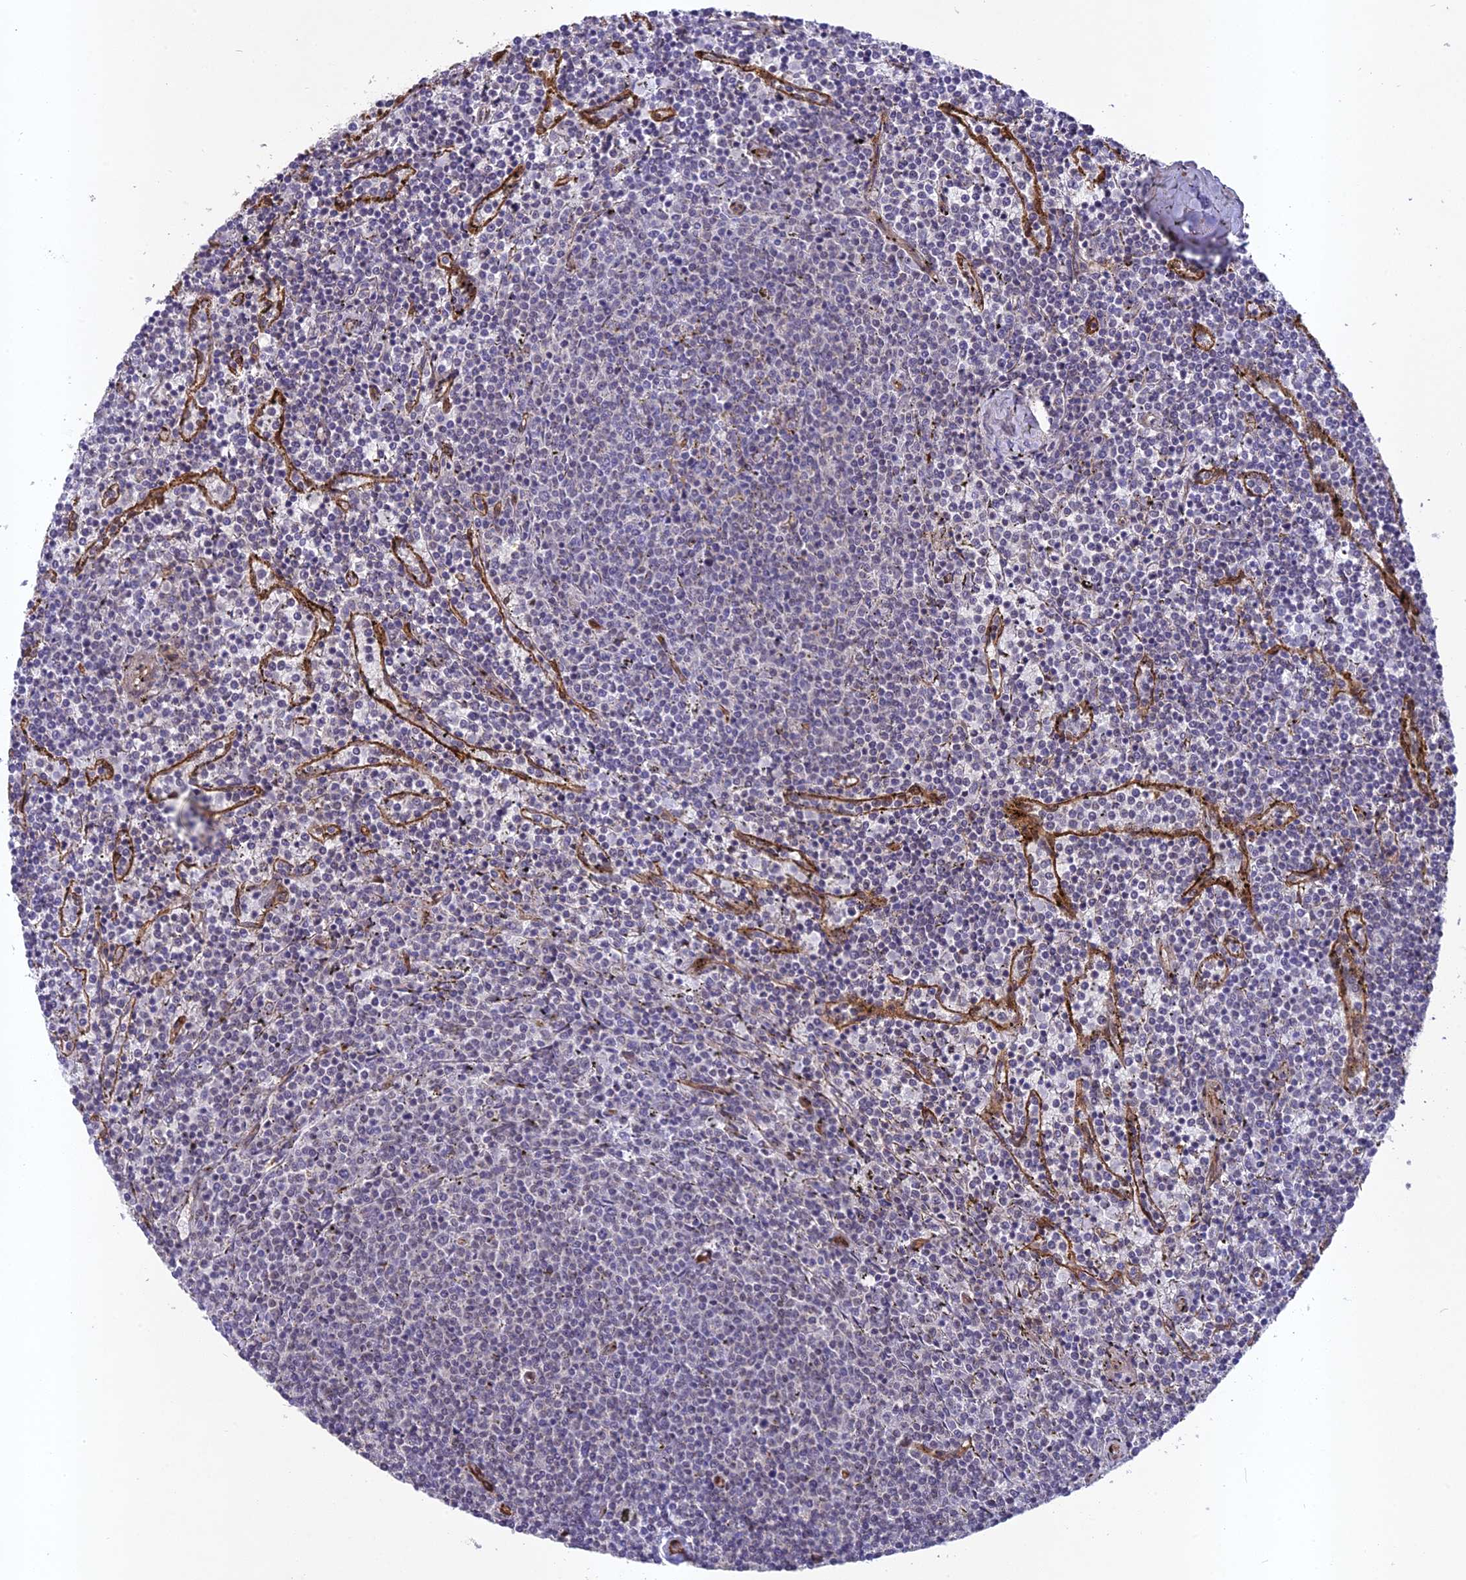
{"staining": {"intensity": "negative", "quantity": "none", "location": "none"}, "tissue": "lymphoma", "cell_type": "Tumor cells", "image_type": "cancer", "snomed": [{"axis": "morphology", "description": "Malignant lymphoma, non-Hodgkin's type, Low grade"}, {"axis": "topography", "description": "Spleen"}], "caption": "Tumor cells show no significant staining in lymphoma.", "gene": "TNS1", "patient": {"sex": "female", "age": 50}}